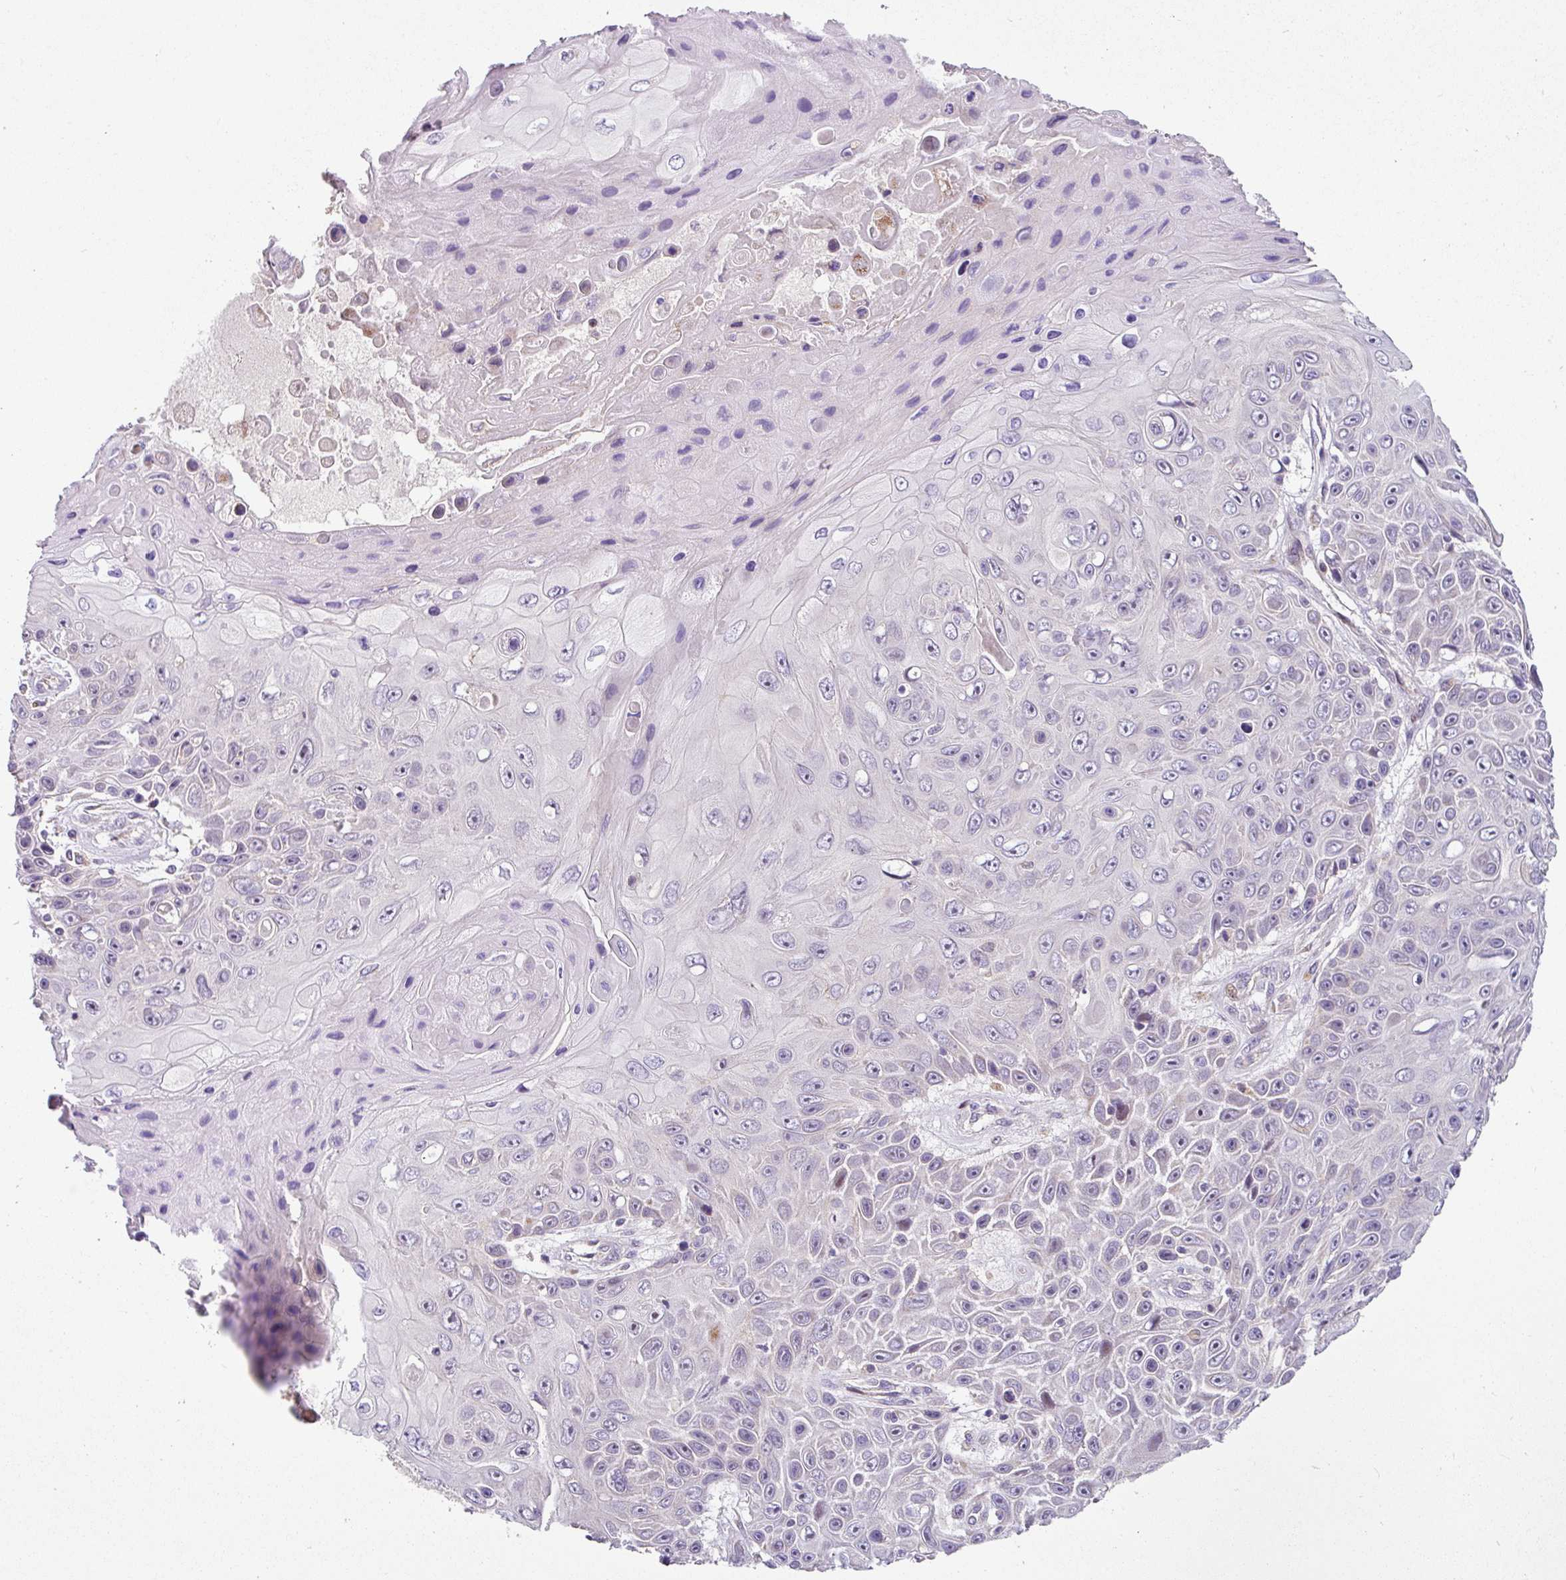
{"staining": {"intensity": "negative", "quantity": "none", "location": "none"}, "tissue": "skin cancer", "cell_type": "Tumor cells", "image_type": "cancer", "snomed": [{"axis": "morphology", "description": "Squamous cell carcinoma, NOS"}, {"axis": "topography", "description": "Skin"}], "caption": "Immunohistochemistry (IHC) of skin squamous cell carcinoma exhibits no expression in tumor cells.", "gene": "SARS2", "patient": {"sex": "male", "age": 82}}